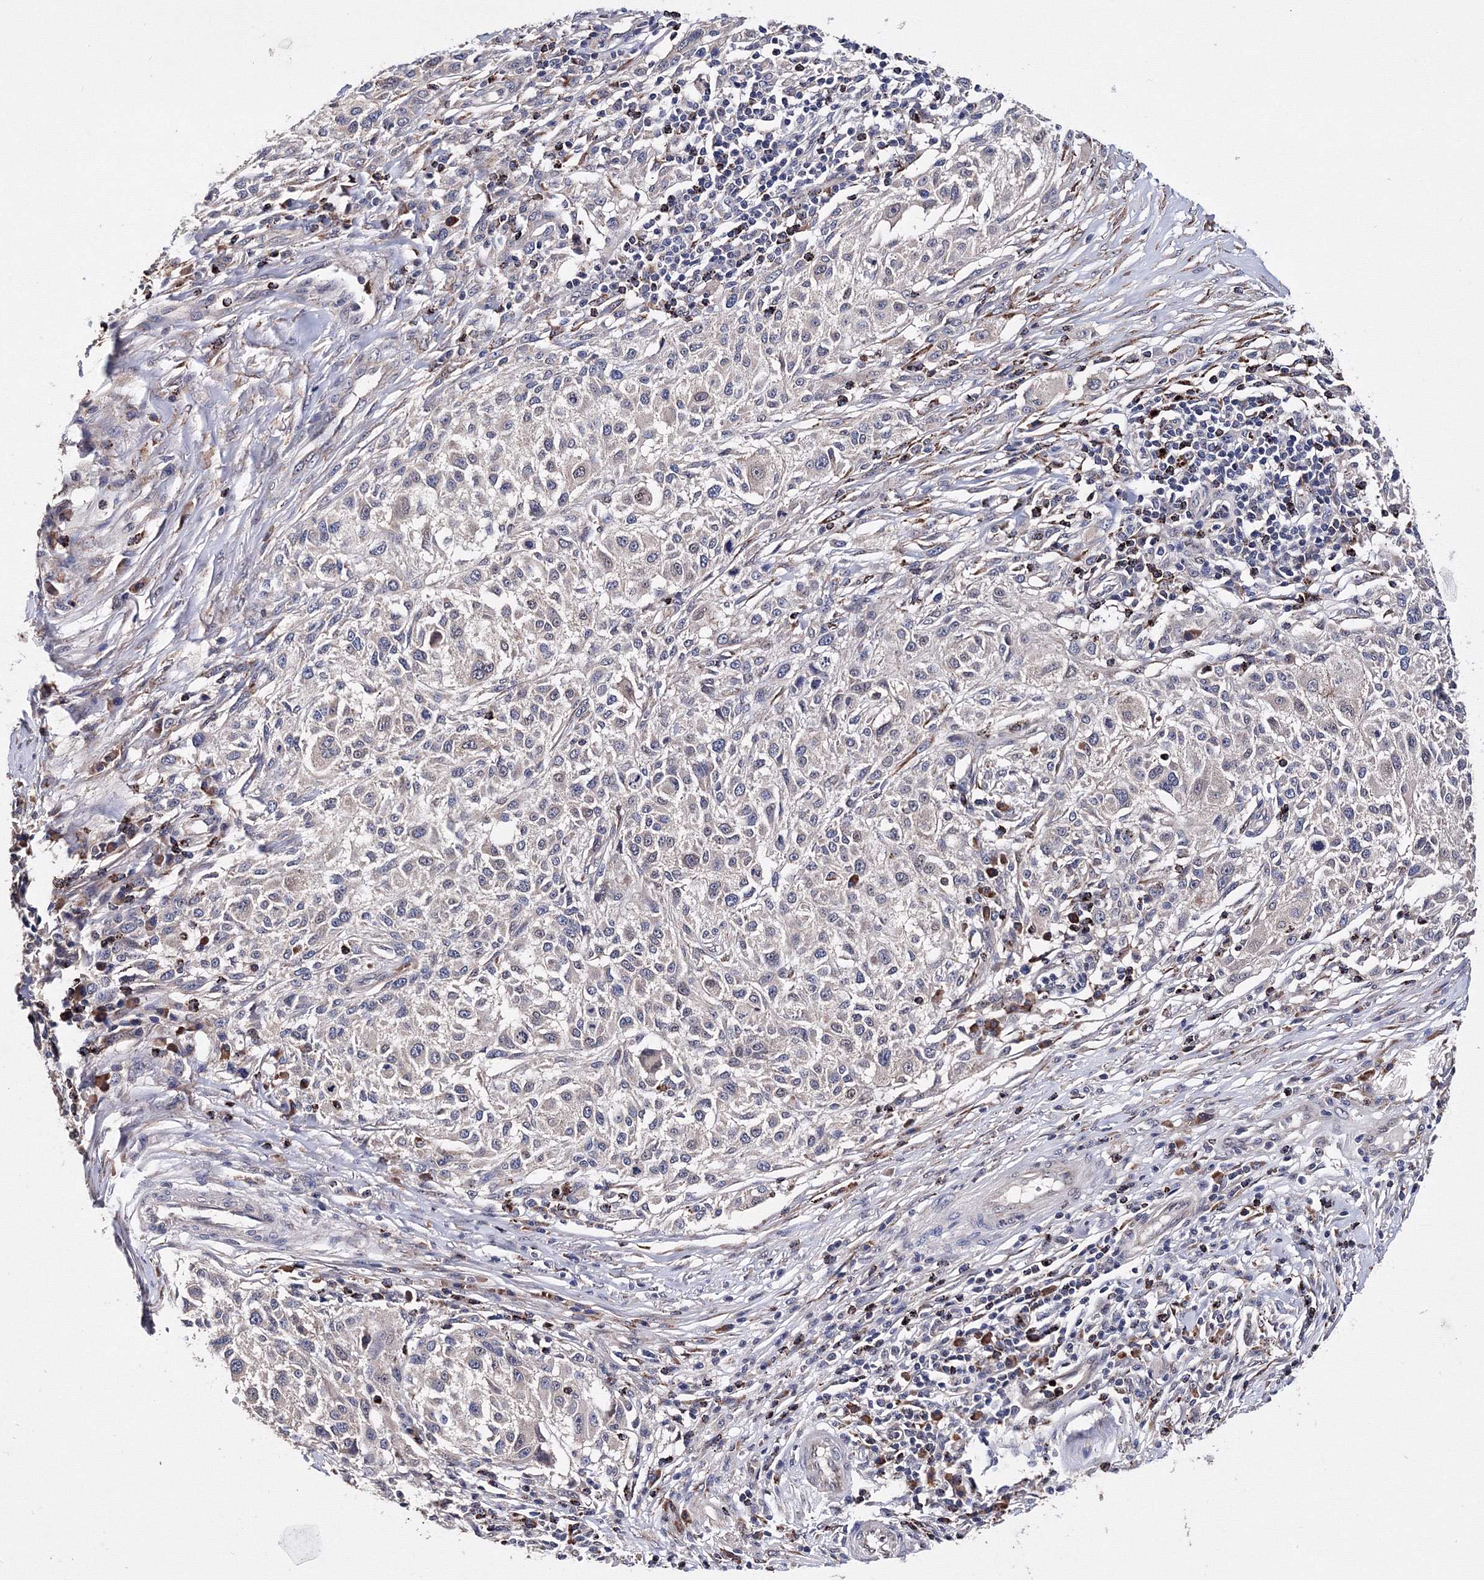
{"staining": {"intensity": "negative", "quantity": "none", "location": "none"}, "tissue": "melanoma", "cell_type": "Tumor cells", "image_type": "cancer", "snomed": [{"axis": "morphology", "description": "Necrosis, NOS"}, {"axis": "morphology", "description": "Malignant melanoma, NOS"}, {"axis": "topography", "description": "Skin"}], "caption": "An IHC histopathology image of melanoma is shown. There is no staining in tumor cells of melanoma.", "gene": "PHYKPL", "patient": {"sex": "female", "age": 87}}